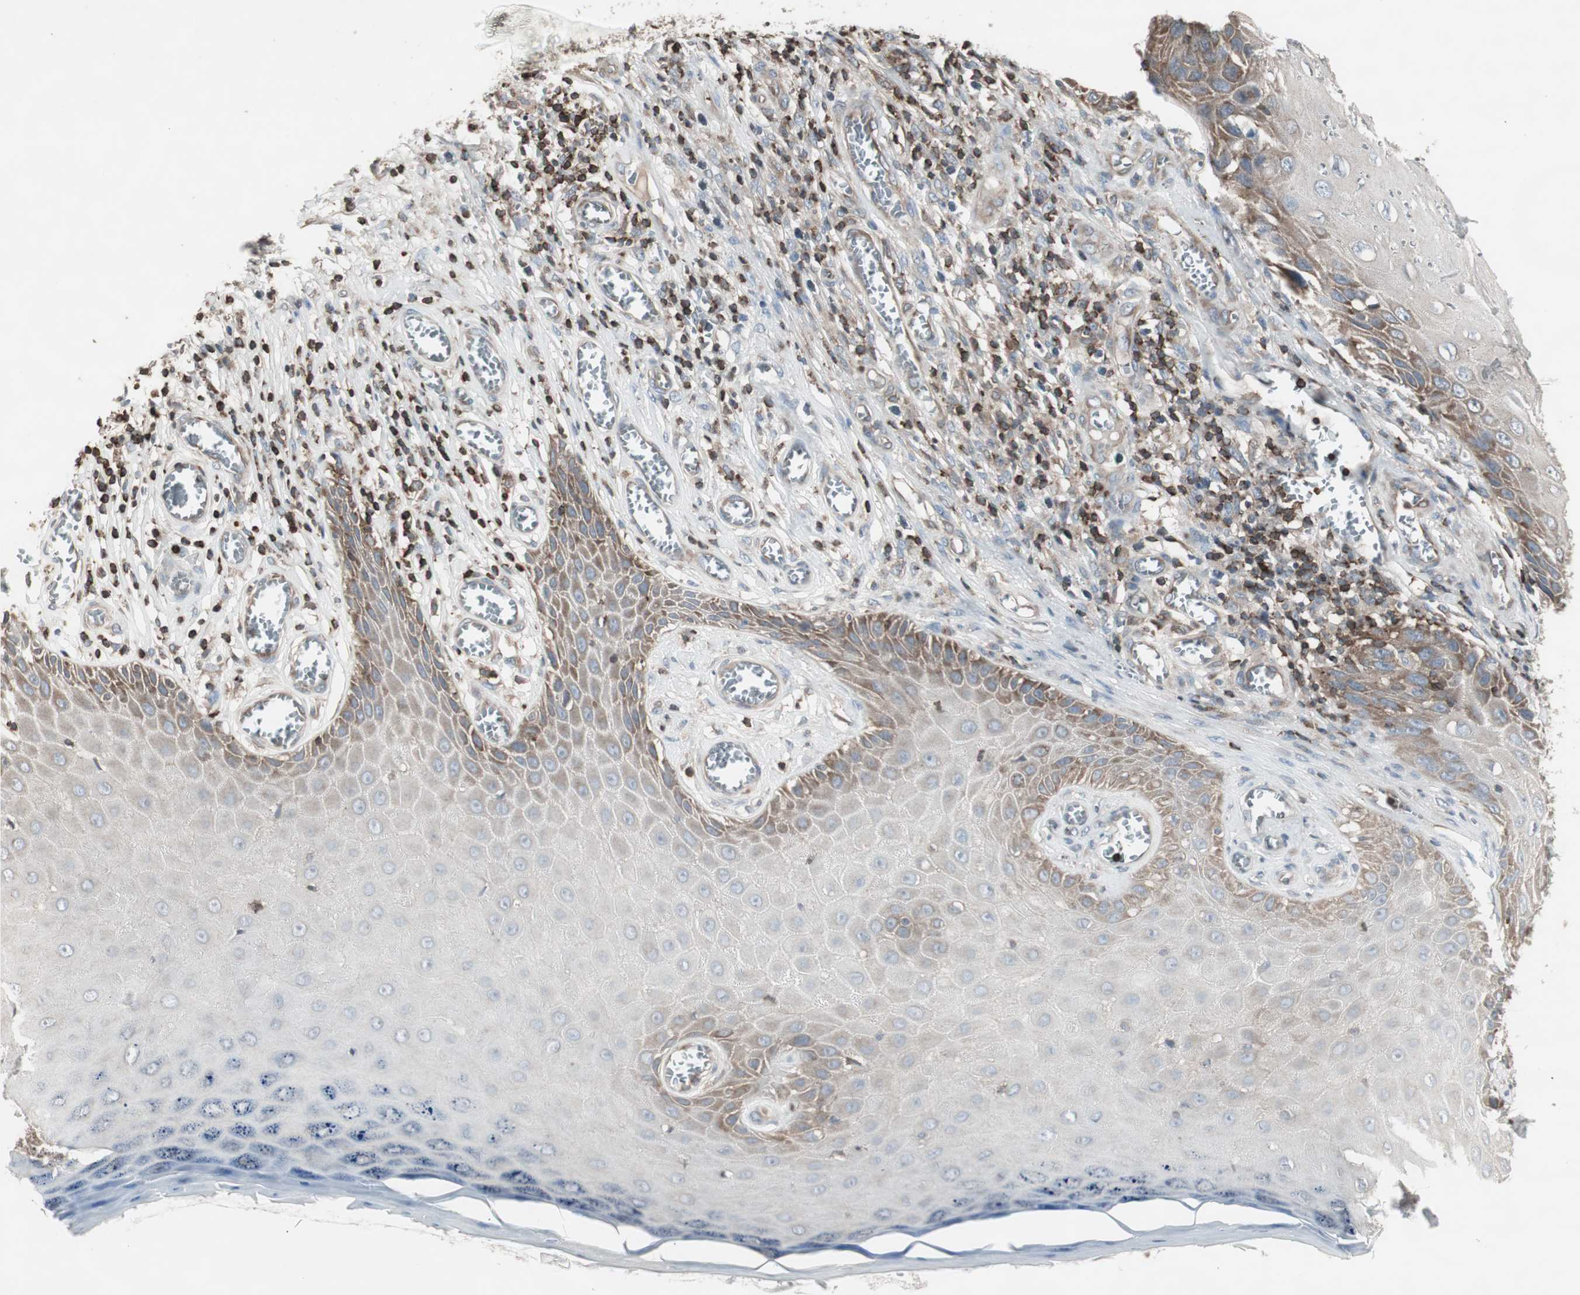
{"staining": {"intensity": "weak", "quantity": "25%-75%", "location": "cytoplasmic/membranous"}, "tissue": "skin cancer", "cell_type": "Tumor cells", "image_type": "cancer", "snomed": [{"axis": "morphology", "description": "Squamous cell carcinoma, NOS"}, {"axis": "topography", "description": "Skin"}], "caption": "Immunohistochemical staining of human skin cancer exhibits low levels of weak cytoplasmic/membranous protein staining in approximately 25%-75% of tumor cells.", "gene": "ARHGEF1", "patient": {"sex": "female", "age": 73}}